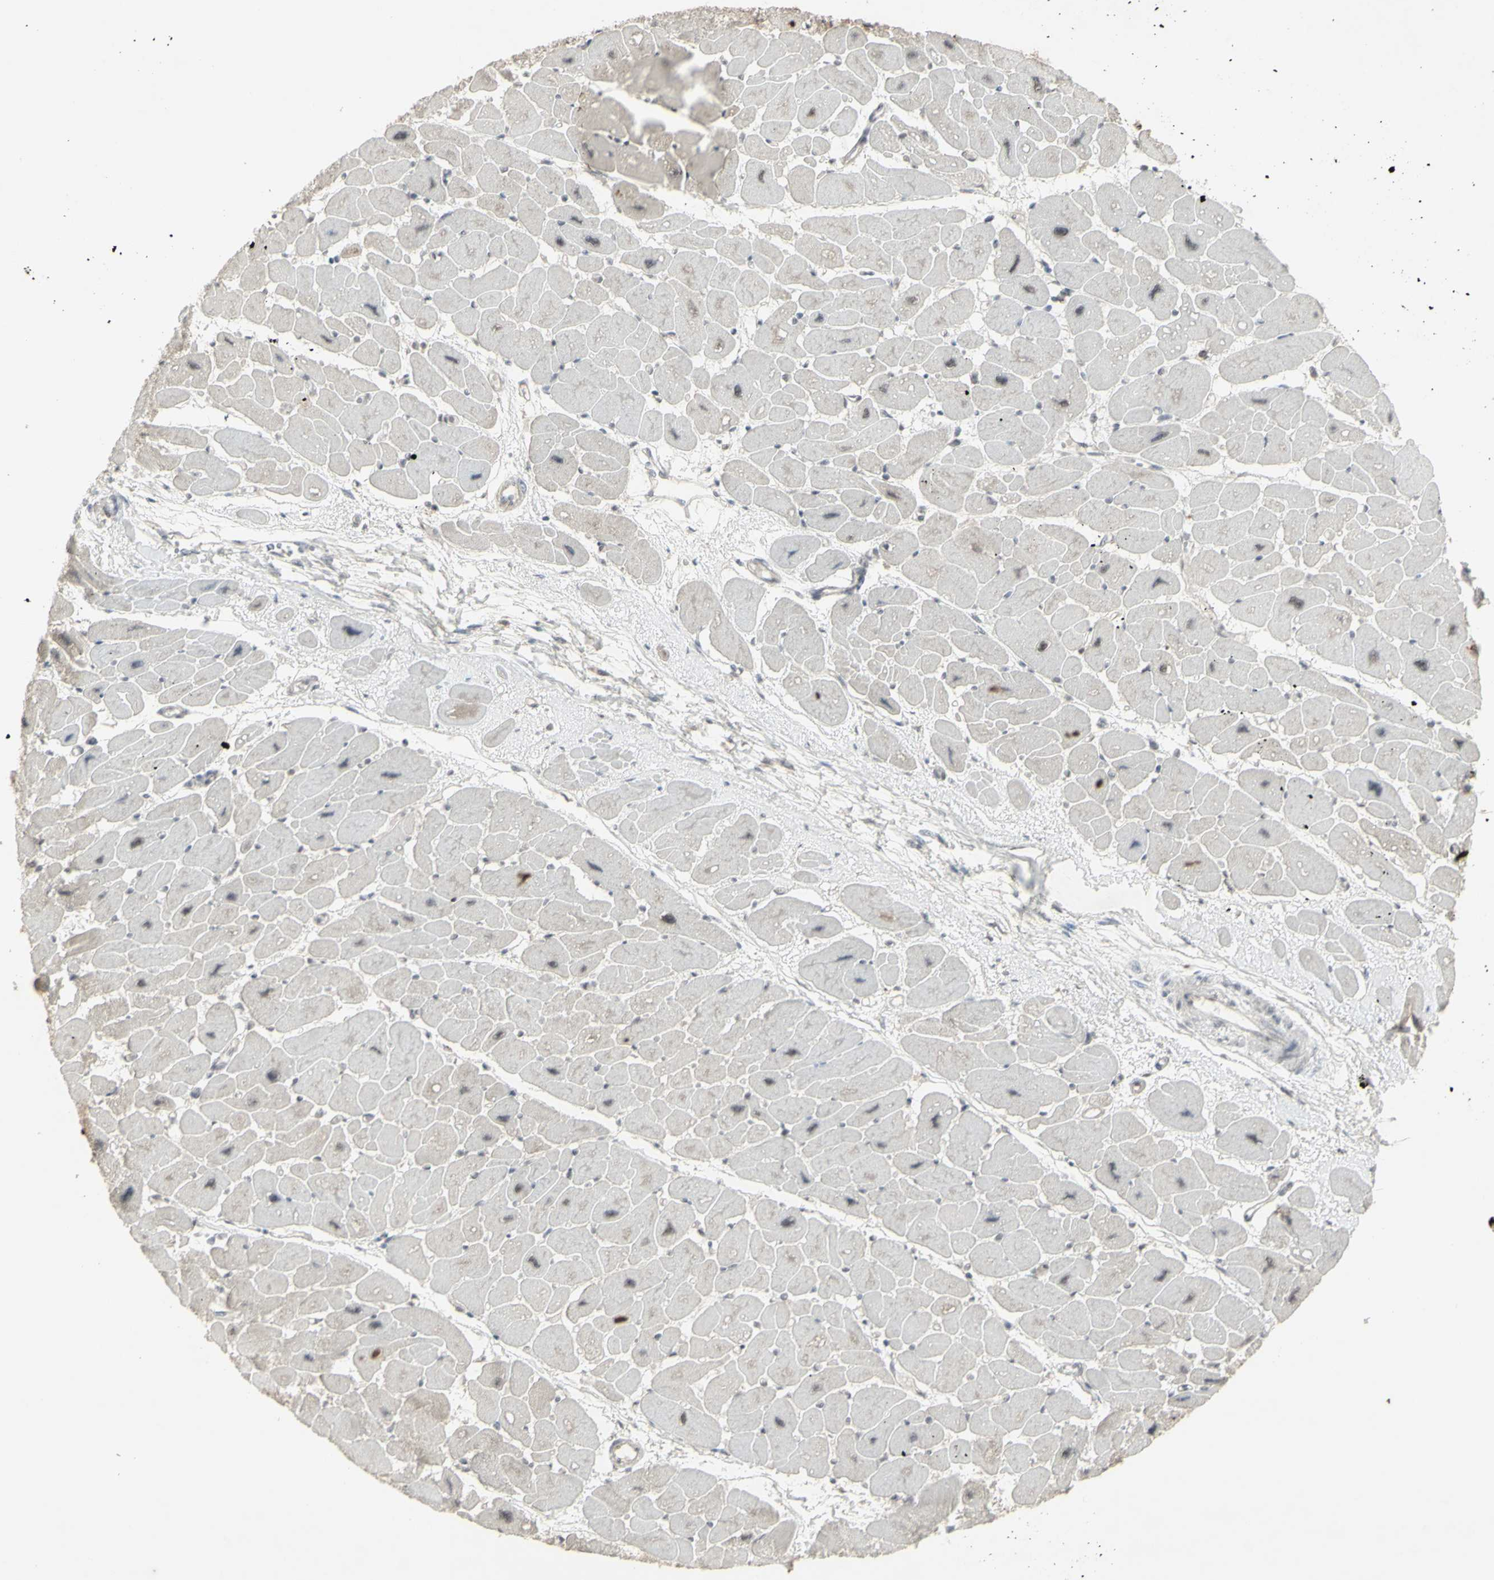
{"staining": {"intensity": "moderate", "quantity": "25%-75%", "location": "nuclear"}, "tissue": "heart muscle", "cell_type": "Cardiomyocytes", "image_type": "normal", "snomed": [{"axis": "morphology", "description": "Normal tissue, NOS"}, {"axis": "topography", "description": "Heart"}], "caption": "Immunohistochemical staining of normal human heart muscle demonstrates medium levels of moderate nuclear positivity in about 25%-75% of cardiomyocytes.", "gene": "CCNT1", "patient": {"sex": "female", "age": 54}}